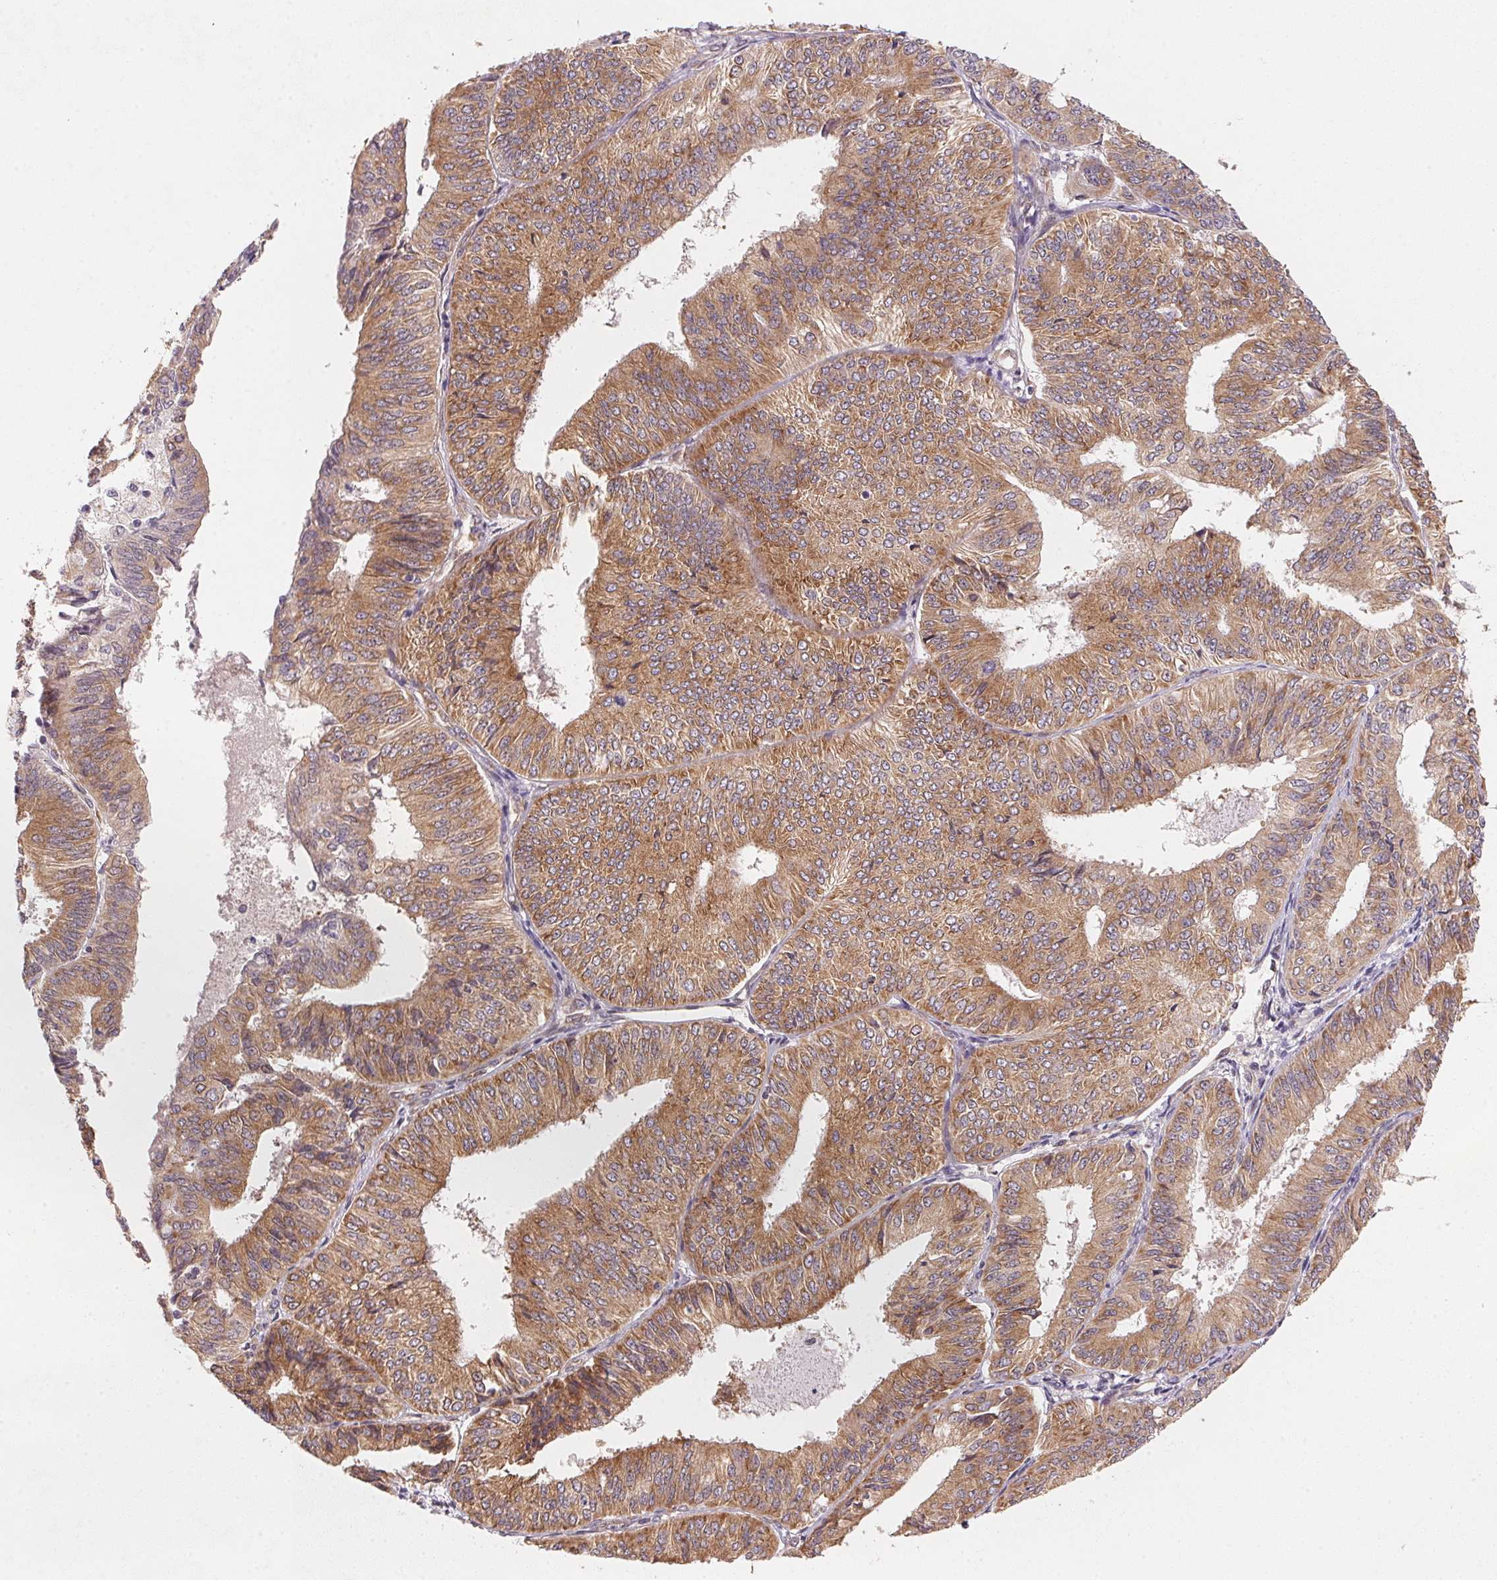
{"staining": {"intensity": "moderate", "quantity": ">75%", "location": "cytoplasmic/membranous"}, "tissue": "endometrial cancer", "cell_type": "Tumor cells", "image_type": "cancer", "snomed": [{"axis": "morphology", "description": "Adenocarcinoma, NOS"}, {"axis": "topography", "description": "Endometrium"}], "caption": "The image shows staining of endometrial cancer (adenocarcinoma), revealing moderate cytoplasmic/membranous protein positivity (brown color) within tumor cells.", "gene": "EI24", "patient": {"sex": "female", "age": 58}}